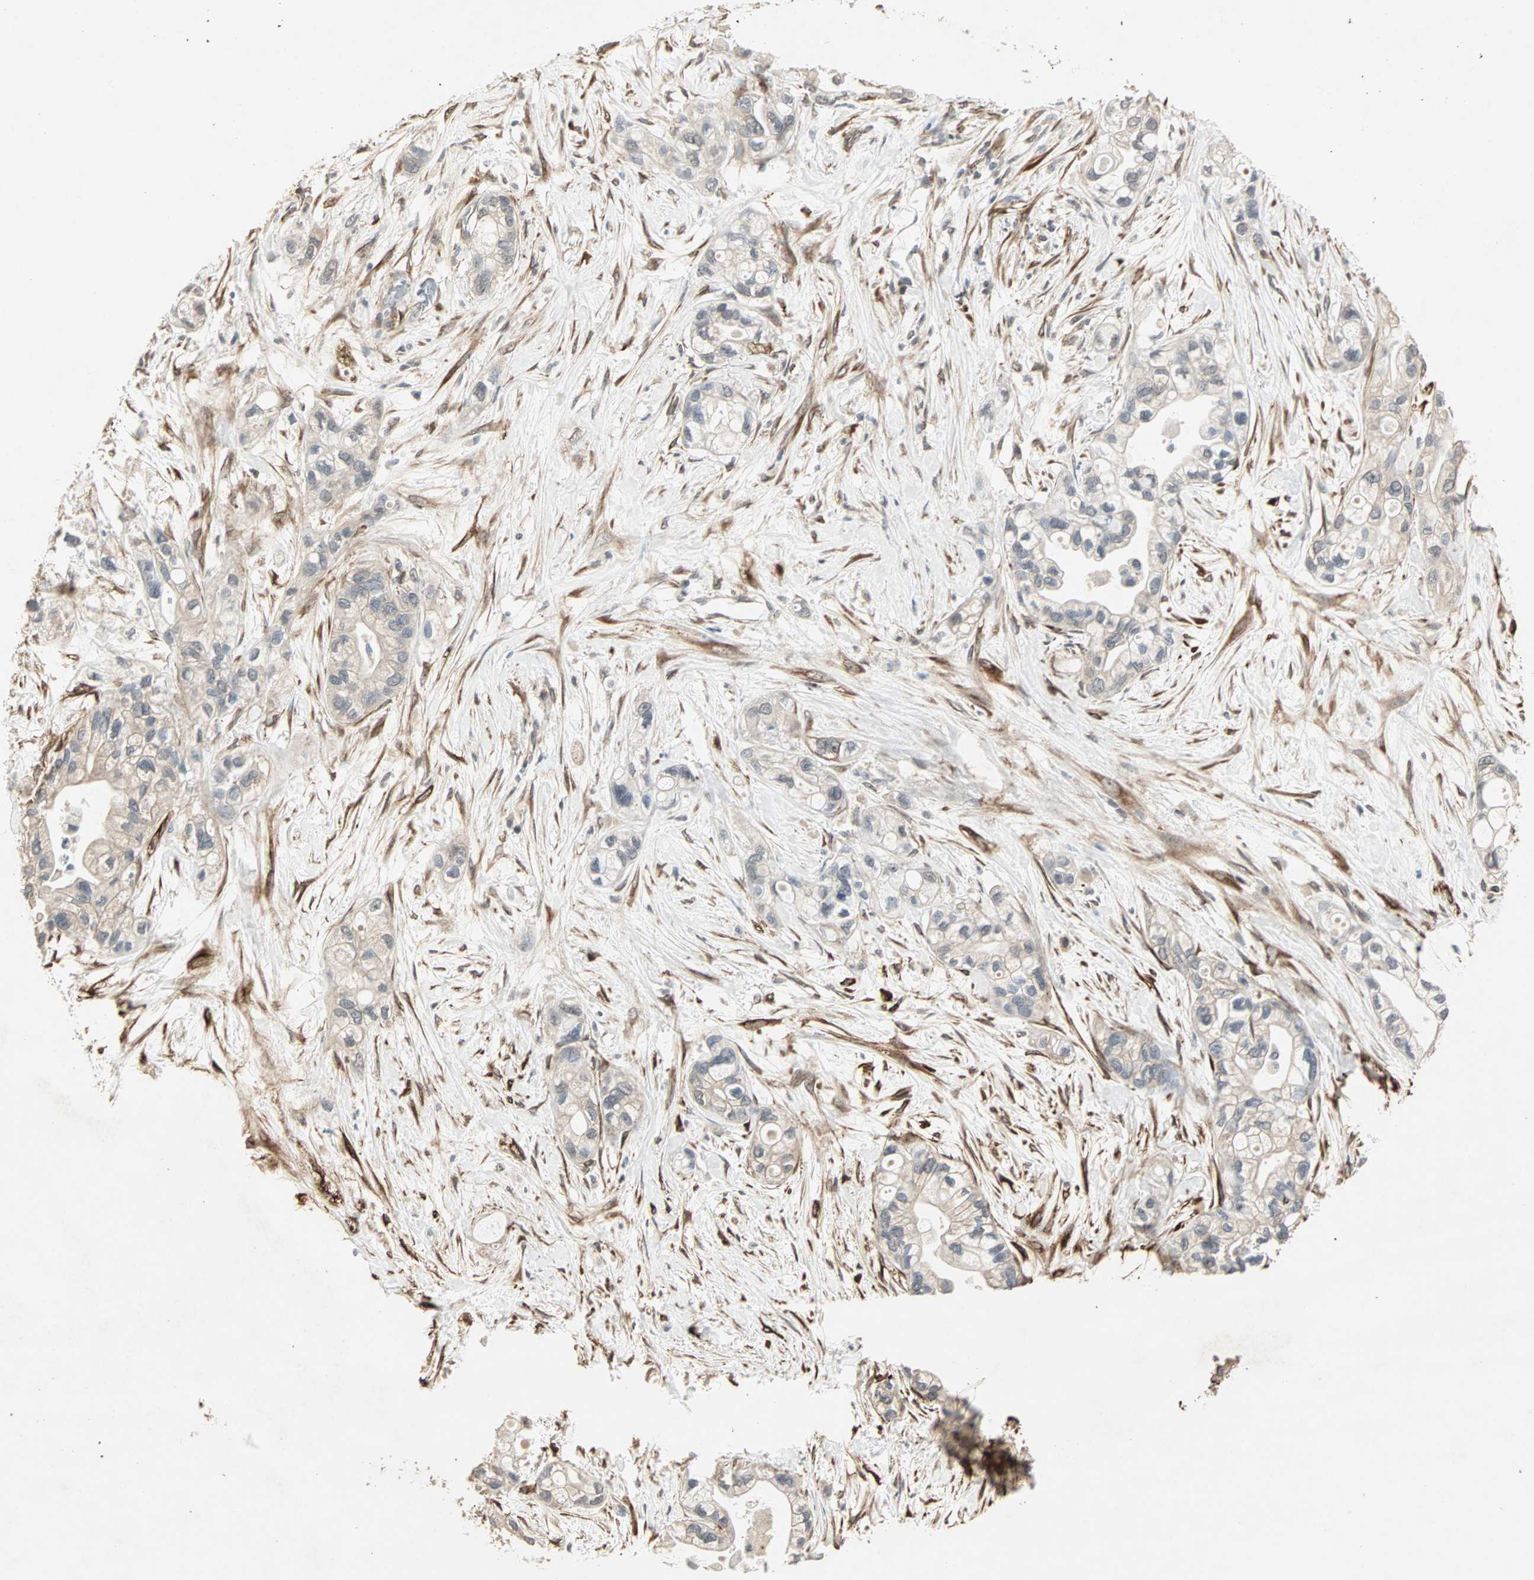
{"staining": {"intensity": "weak", "quantity": "<25%", "location": "cytoplasmic/membranous"}, "tissue": "pancreatic cancer", "cell_type": "Tumor cells", "image_type": "cancer", "snomed": [{"axis": "morphology", "description": "Adenocarcinoma, NOS"}, {"axis": "topography", "description": "Pancreas"}], "caption": "Immunohistochemistry (IHC) micrograph of human pancreatic cancer stained for a protein (brown), which shows no staining in tumor cells. (Immunohistochemistry (IHC), brightfield microscopy, high magnification).", "gene": "TRPV4", "patient": {"sex": "female", "age": 77}}